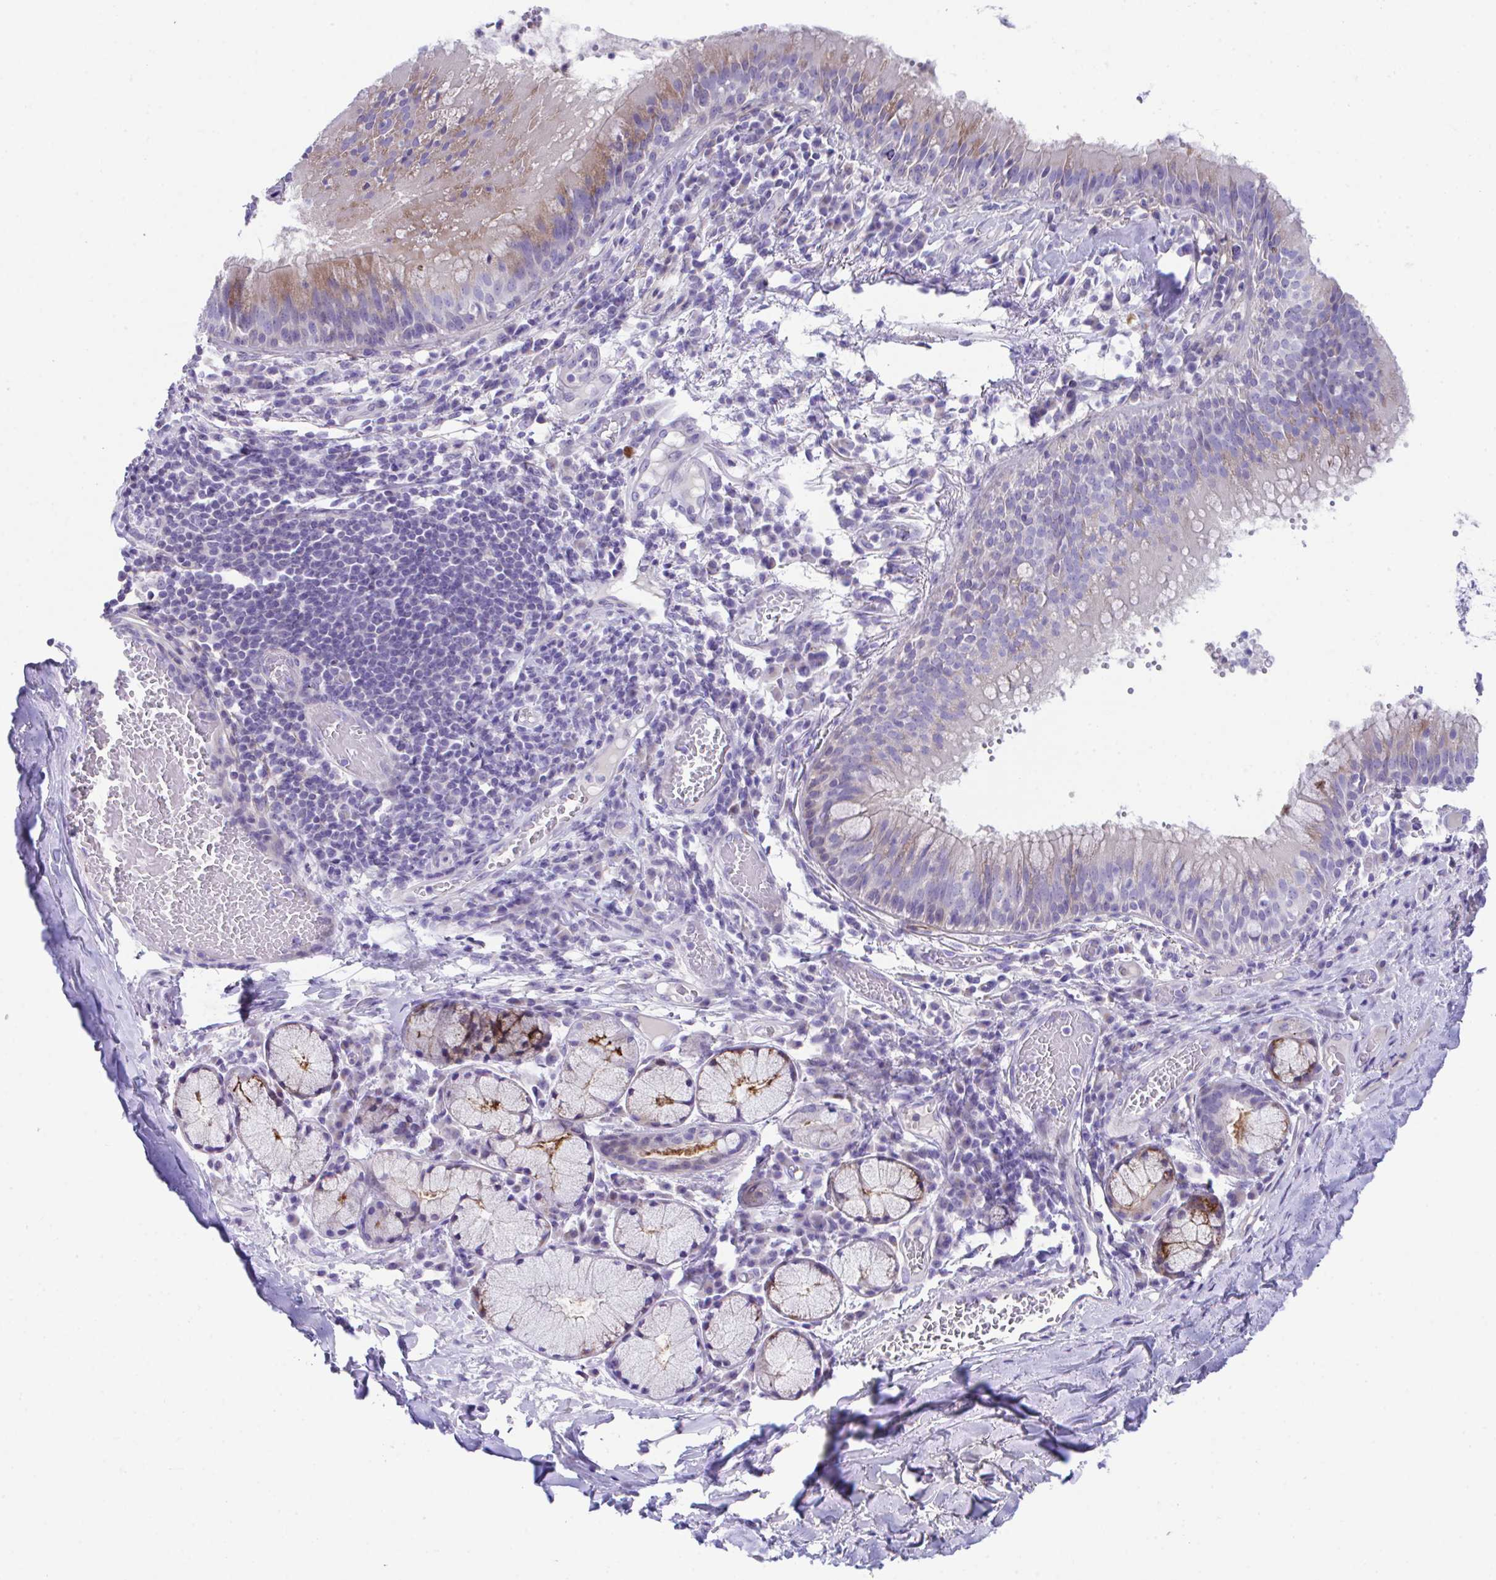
{"staining": {"intensity": "negative", "quantity": "none", "location": "none"}, "tissue": "adipose tissue", "cell_type": "Adipocytes", "image_type": "normal", "snomed": [{"axis": "morphology", "description": "Normal tissue, NOS"}, {"axis": "topography", "description": "Cartilage tissue"}, {"axis": "topography", "description": "Bronchus"}], "caption": "Immunohistochemistry histopathology image of benign human adipose tissue stained for a protein (brown), which reveals no staining in adipocytes.", "gene": "SLC16A6", "patient": {"sex": "male", "age": 56}}